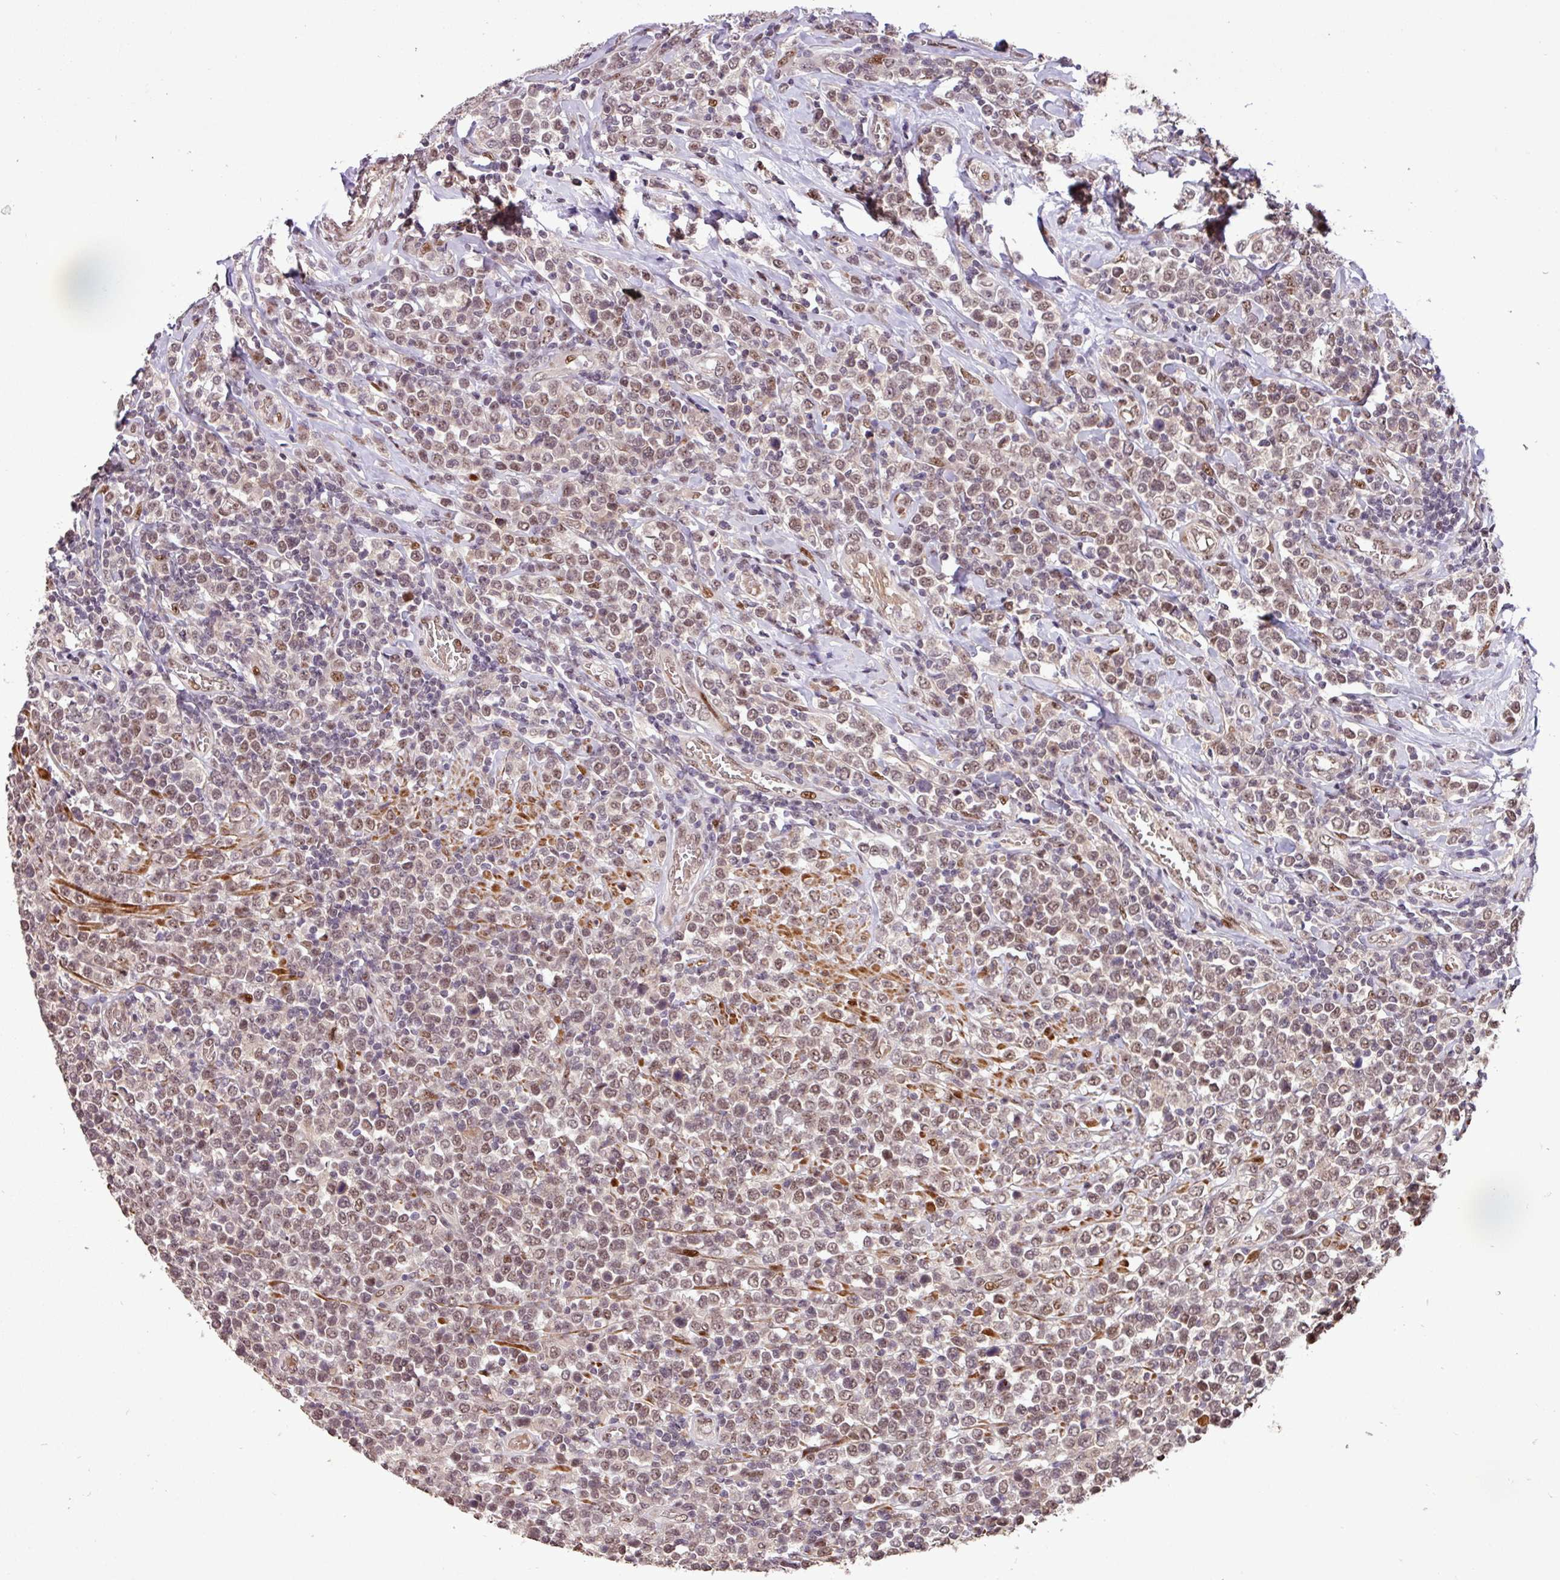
{"staining": {"intensity": "moderate", "quantity": "25%-75%", "location": "nuclear"}, "tissue": "lymphoma", "cell_type": "Tumor cells", "image_type": "cancer", "snomed": [{"axis": "morphology", "description": "Malignant lymphoma, non-Hodgkin's type, High grade"}, {"axis": "topography", "description": "Soft tissue"}], "caption": "Lymphoma stained with immunohistochemistry reveals moderate nuclear positivity in approximately 25%-75% of tumor cells.", "gene": "SLC22A24", "patient": {"sex": "female", "age": 56}}